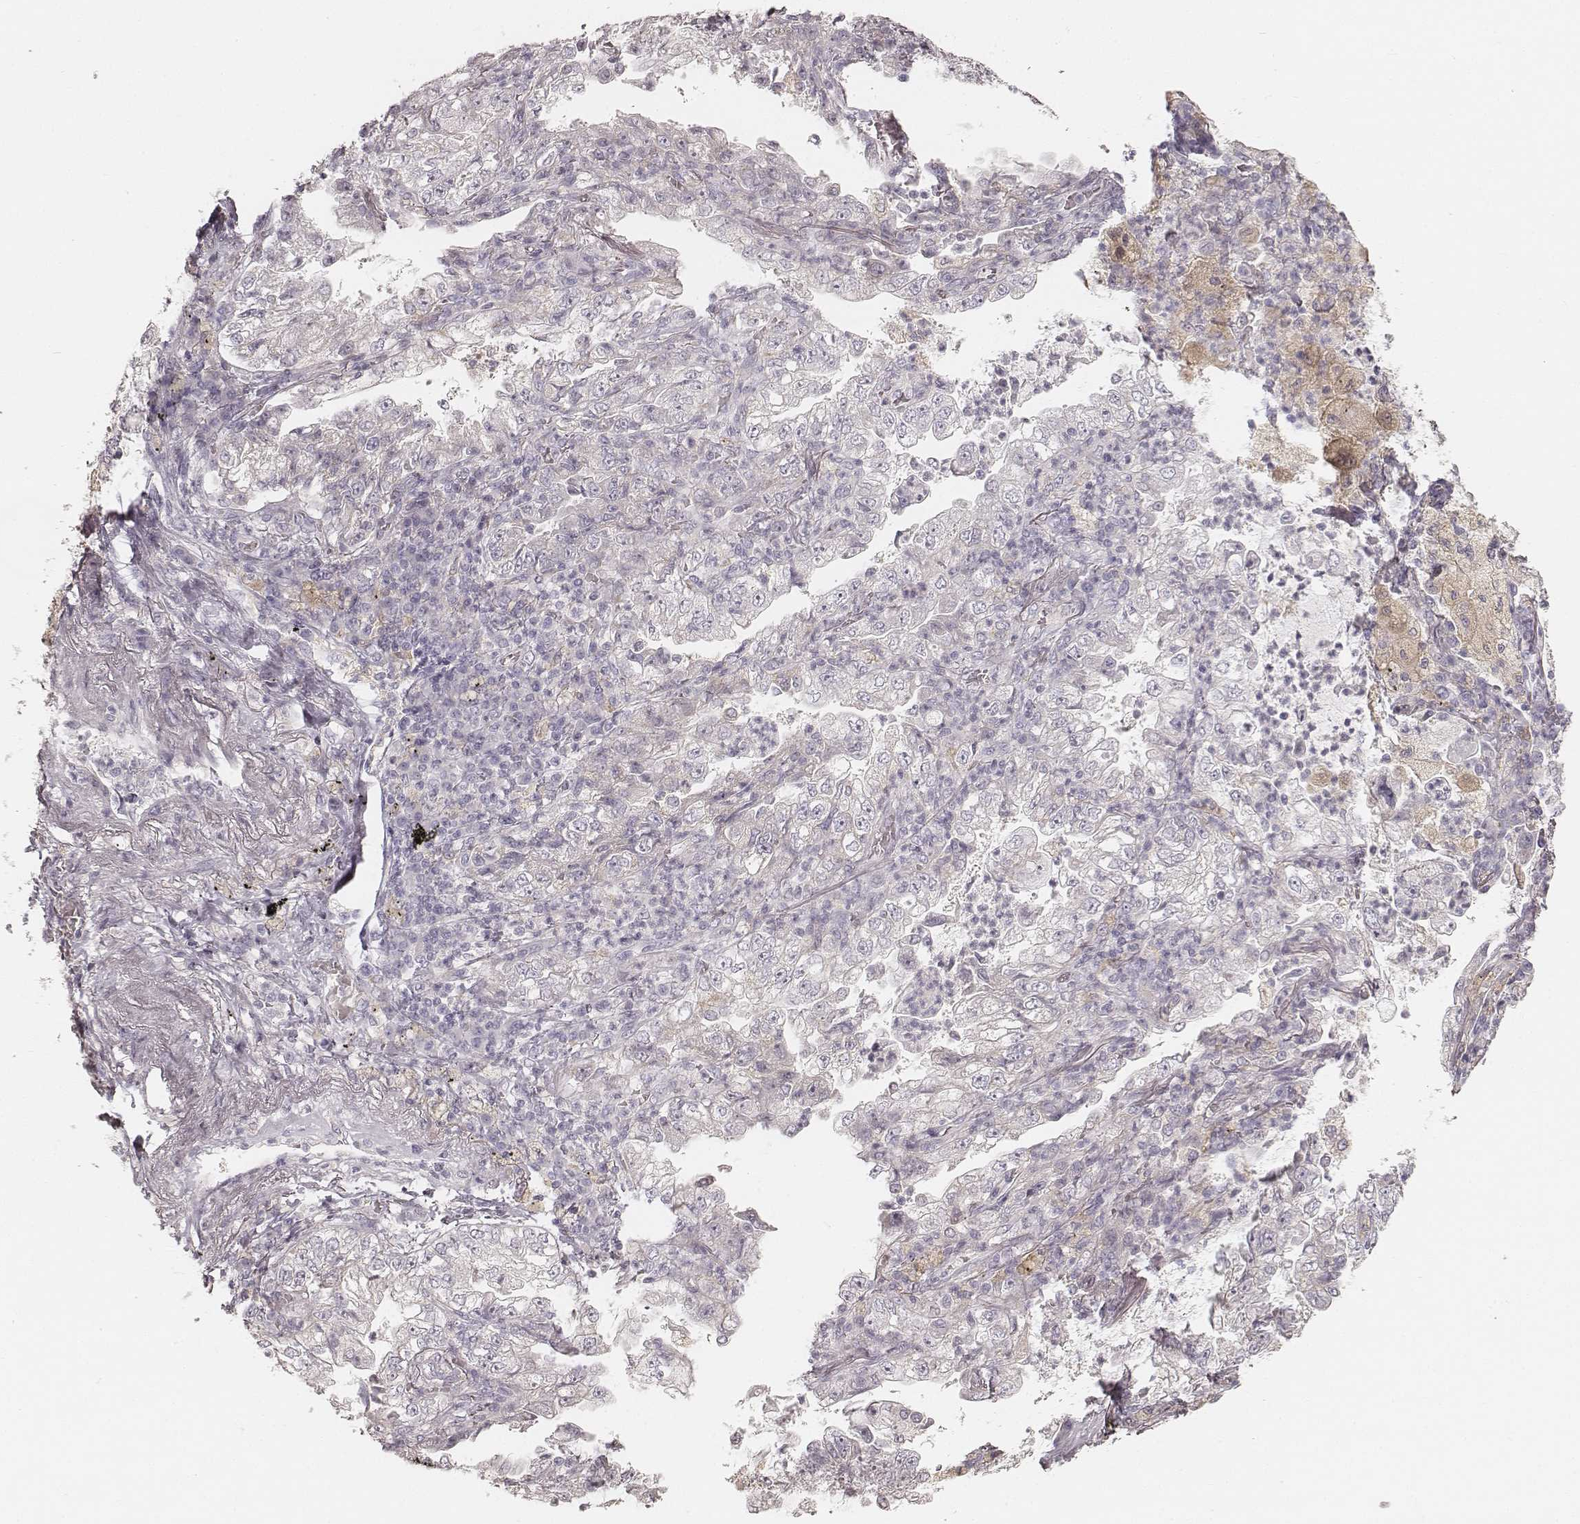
{"staining": {"intensity": "negative", "quantity": "none", "location": "none"}, "tissue": "lung cancer", "cell_type": "Tumor cells", "image_type": "cancer", "snomed": [{"axis": "morphology", "description": "Adenocarcinoma, NOS"}, {"axis": "topography", "description": "Lung"}], "caption": "An IHC image of lung cancer (adenocarcinoma) is shown. There is no staining in tumor cells of lung cancer (adenocarcinoma).", "gene": "FMNL2", "patient": {"sex": "female", "age": 73}}